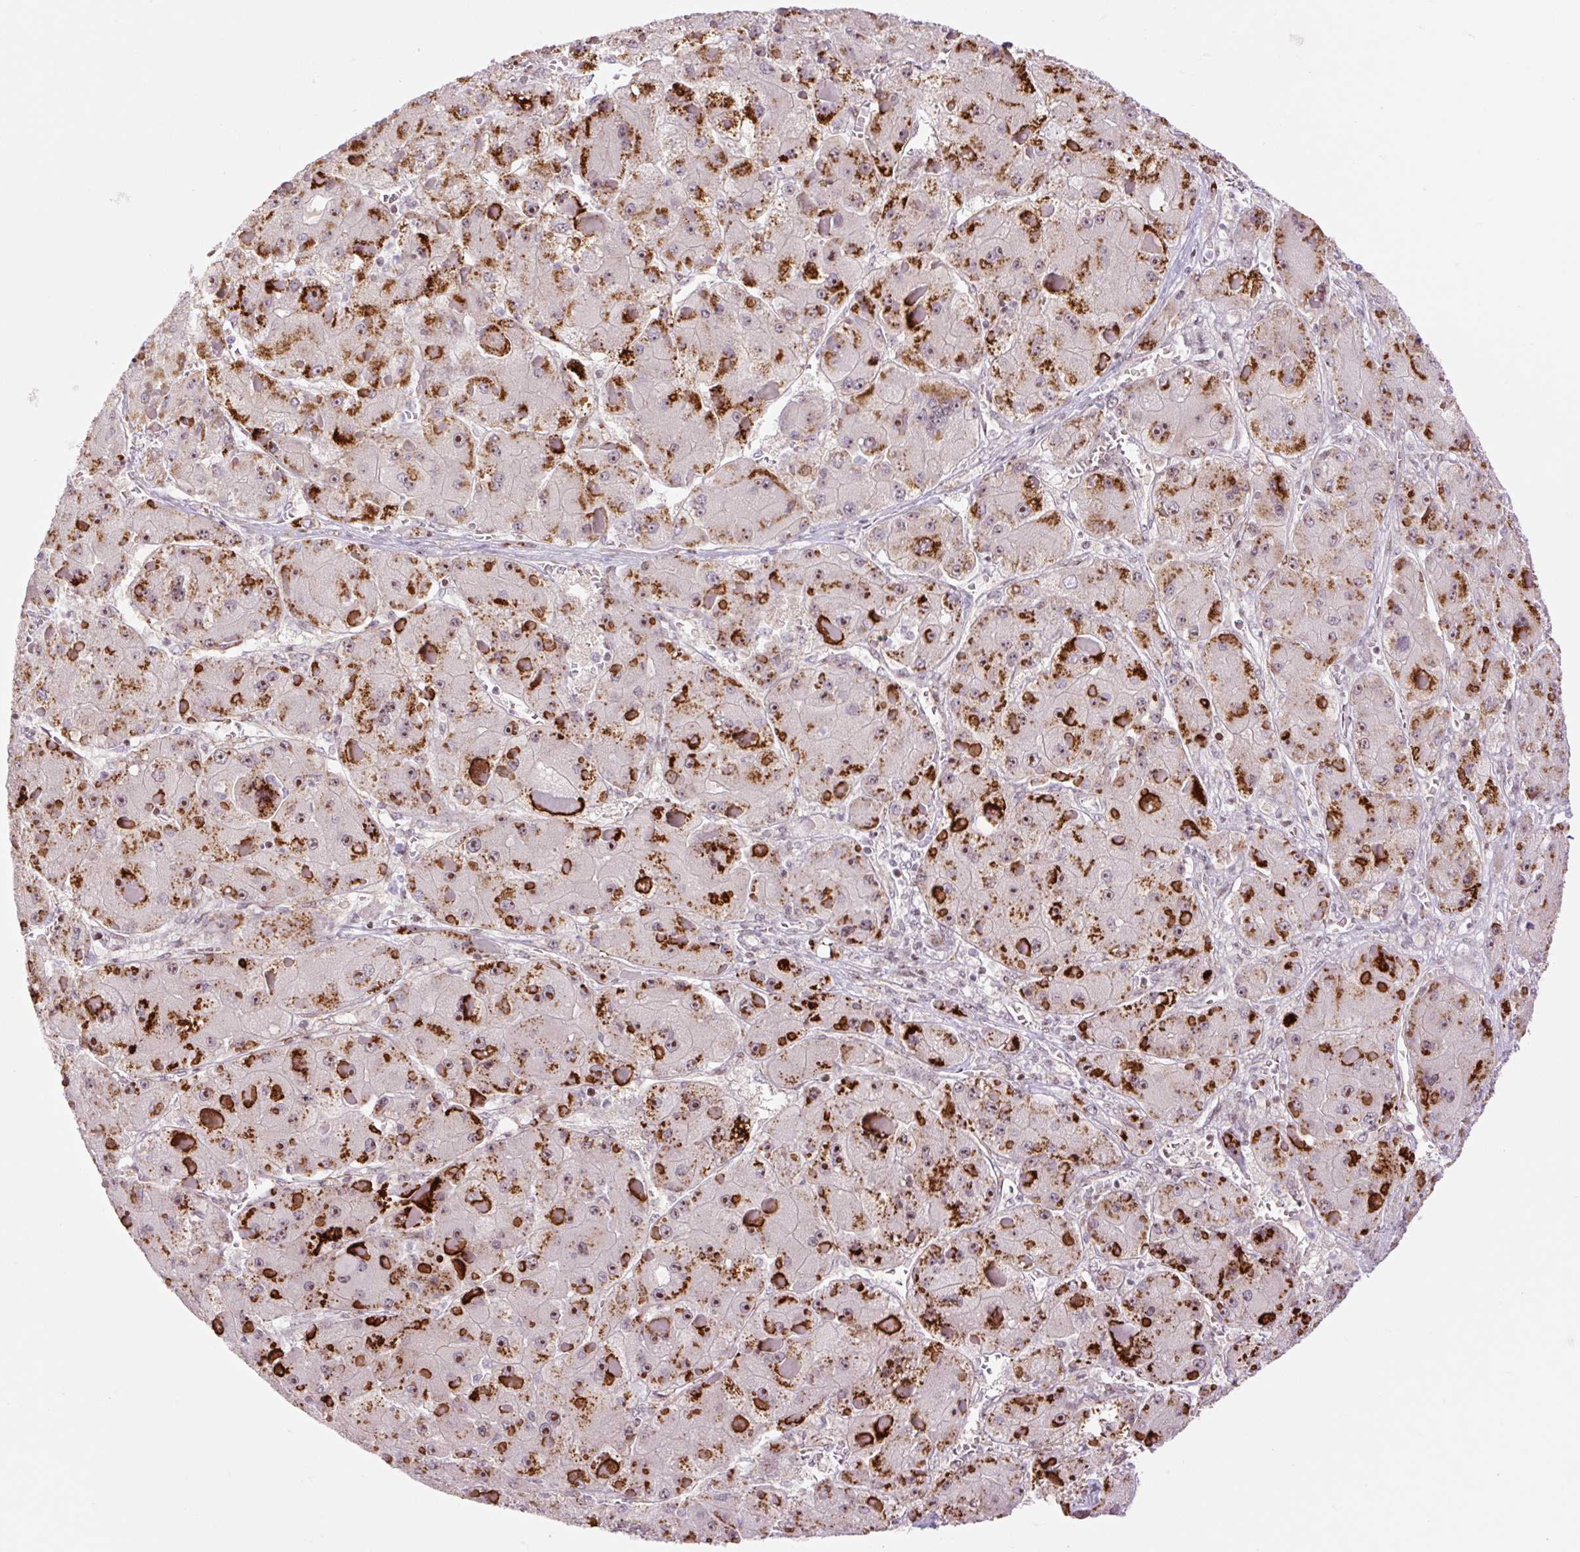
{"staining": {"intensity": "strong", "quantity": ">75%", "location": "cytoplasmic/membranous"}, "tissue": "liver cancer", "cell_type": "Tumor cells", "image_type": "cancer", "snomed": [{"axis": "morphology", "description": "Carcinoma, Hepatocellular, NOS"}, {"axis": "topography", "description": "Liver"}], "caption": "Hepatocellular carcinoma (liver) stained with DAB immunohistochemistry shows high levels of strong cytoplasmic/membranous expression in about >75% of tumor cells.", "gene": "ZNF417", "patient": {"sex": "female", "age": 73}}